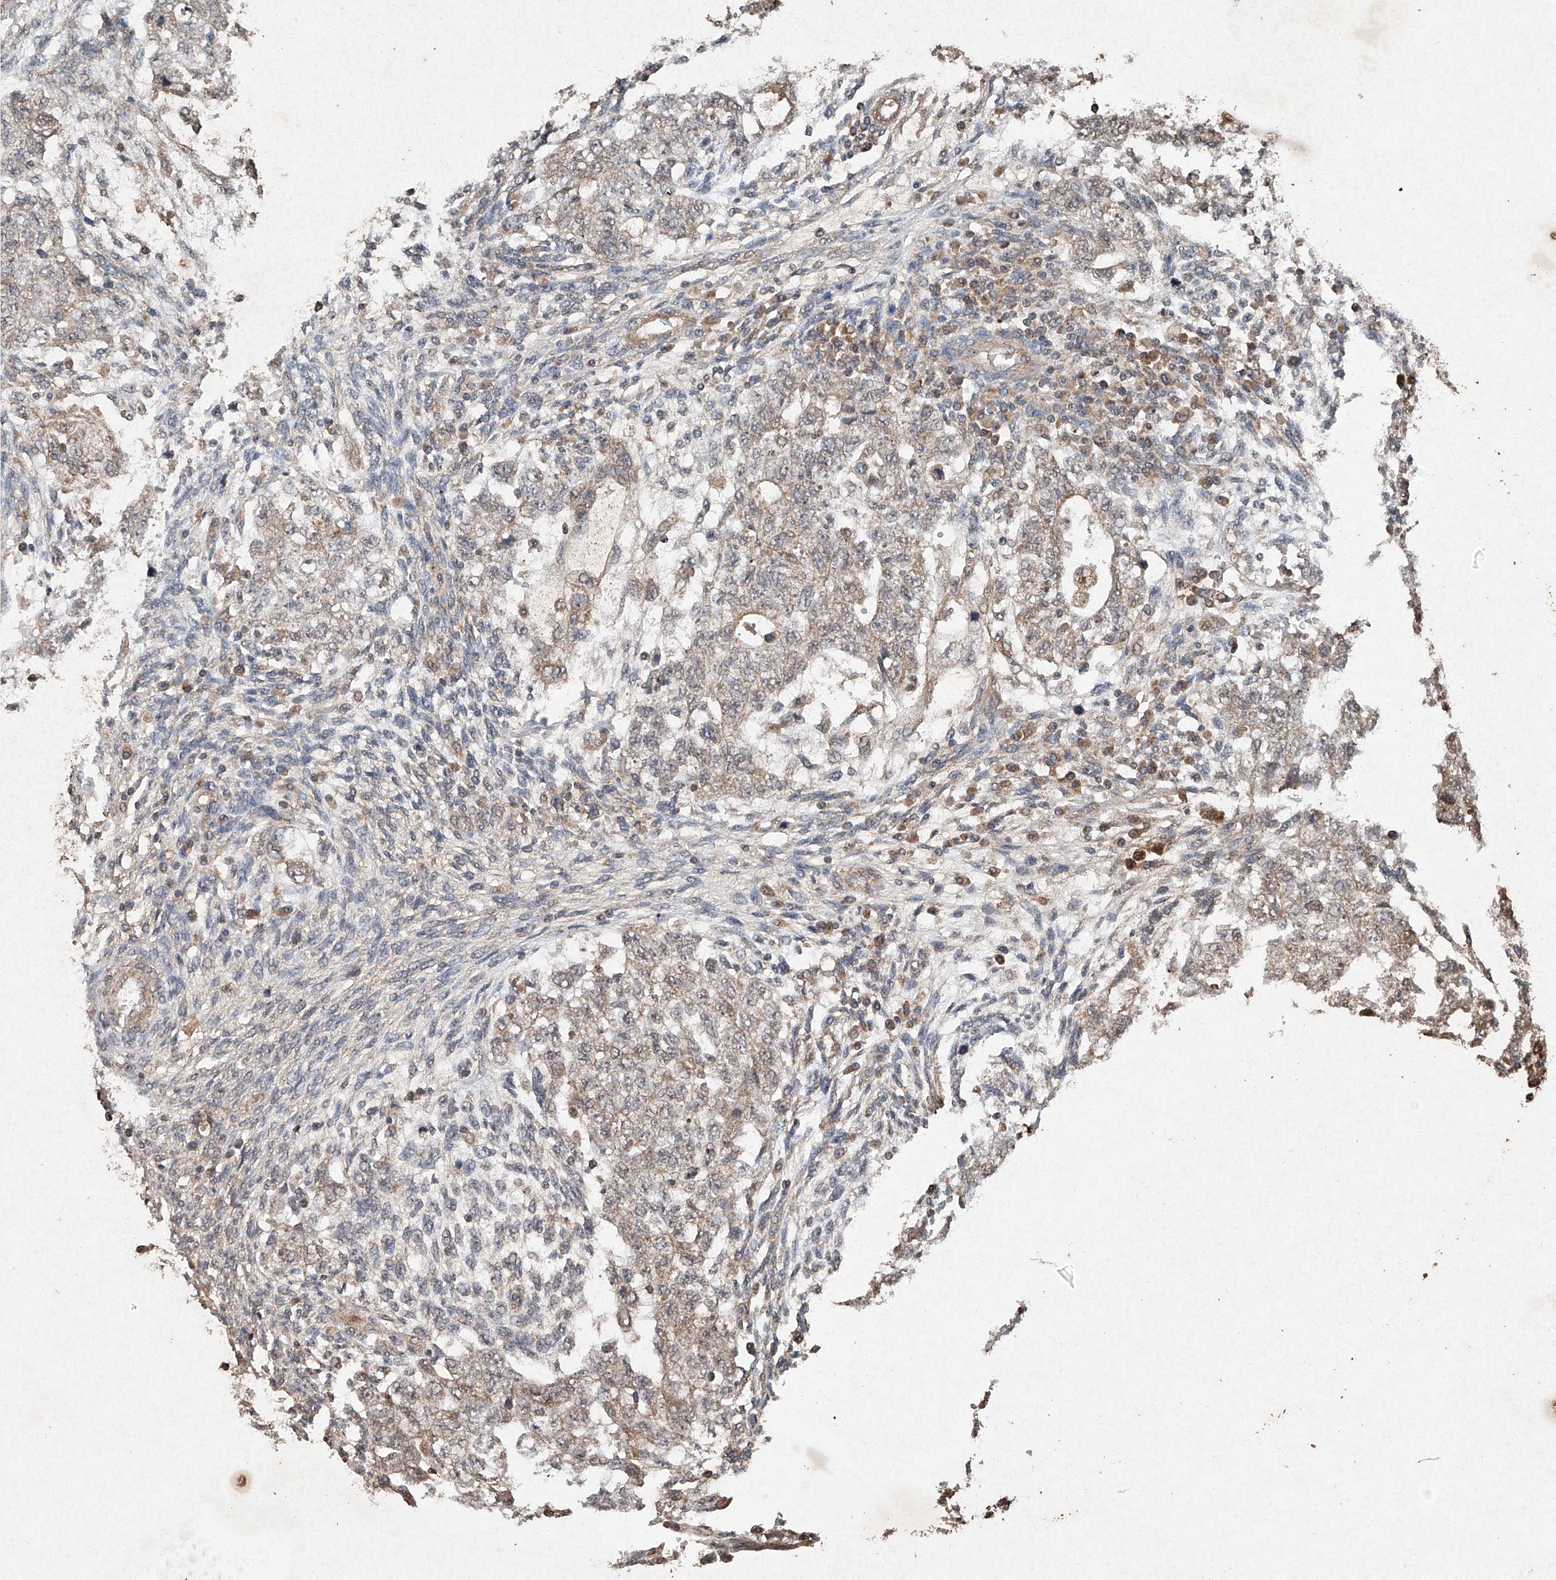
{"staining": {"intensity": "weak", "quantity": ">75%", "location": "cytoplasmic/membranous"}, "tissue": "testis cancer", "cell_type": "Tumor cells", "image_type": "cancer", "snomed": [{"axis": "morphology", "description": "Normal tissue, NOS"}, {"axis": "morphology", "description": "Carcinoma, Embryonal, NOS"}, {"axis": "topography", "description": "Testis"}], "caption": "Testis cancer was stained to show a protein in brown. There is low levels of weak cytoplasmic/membranous staining in approximately >75% of tumor cells. Using DAB (3,3'-diaminobenzidine) (brown) and hematoxylin (blue) stains, captured at high magnification using brightfield microscopy.", "gene": "STK3", "patient": {"sex": "male", "age": 36}}